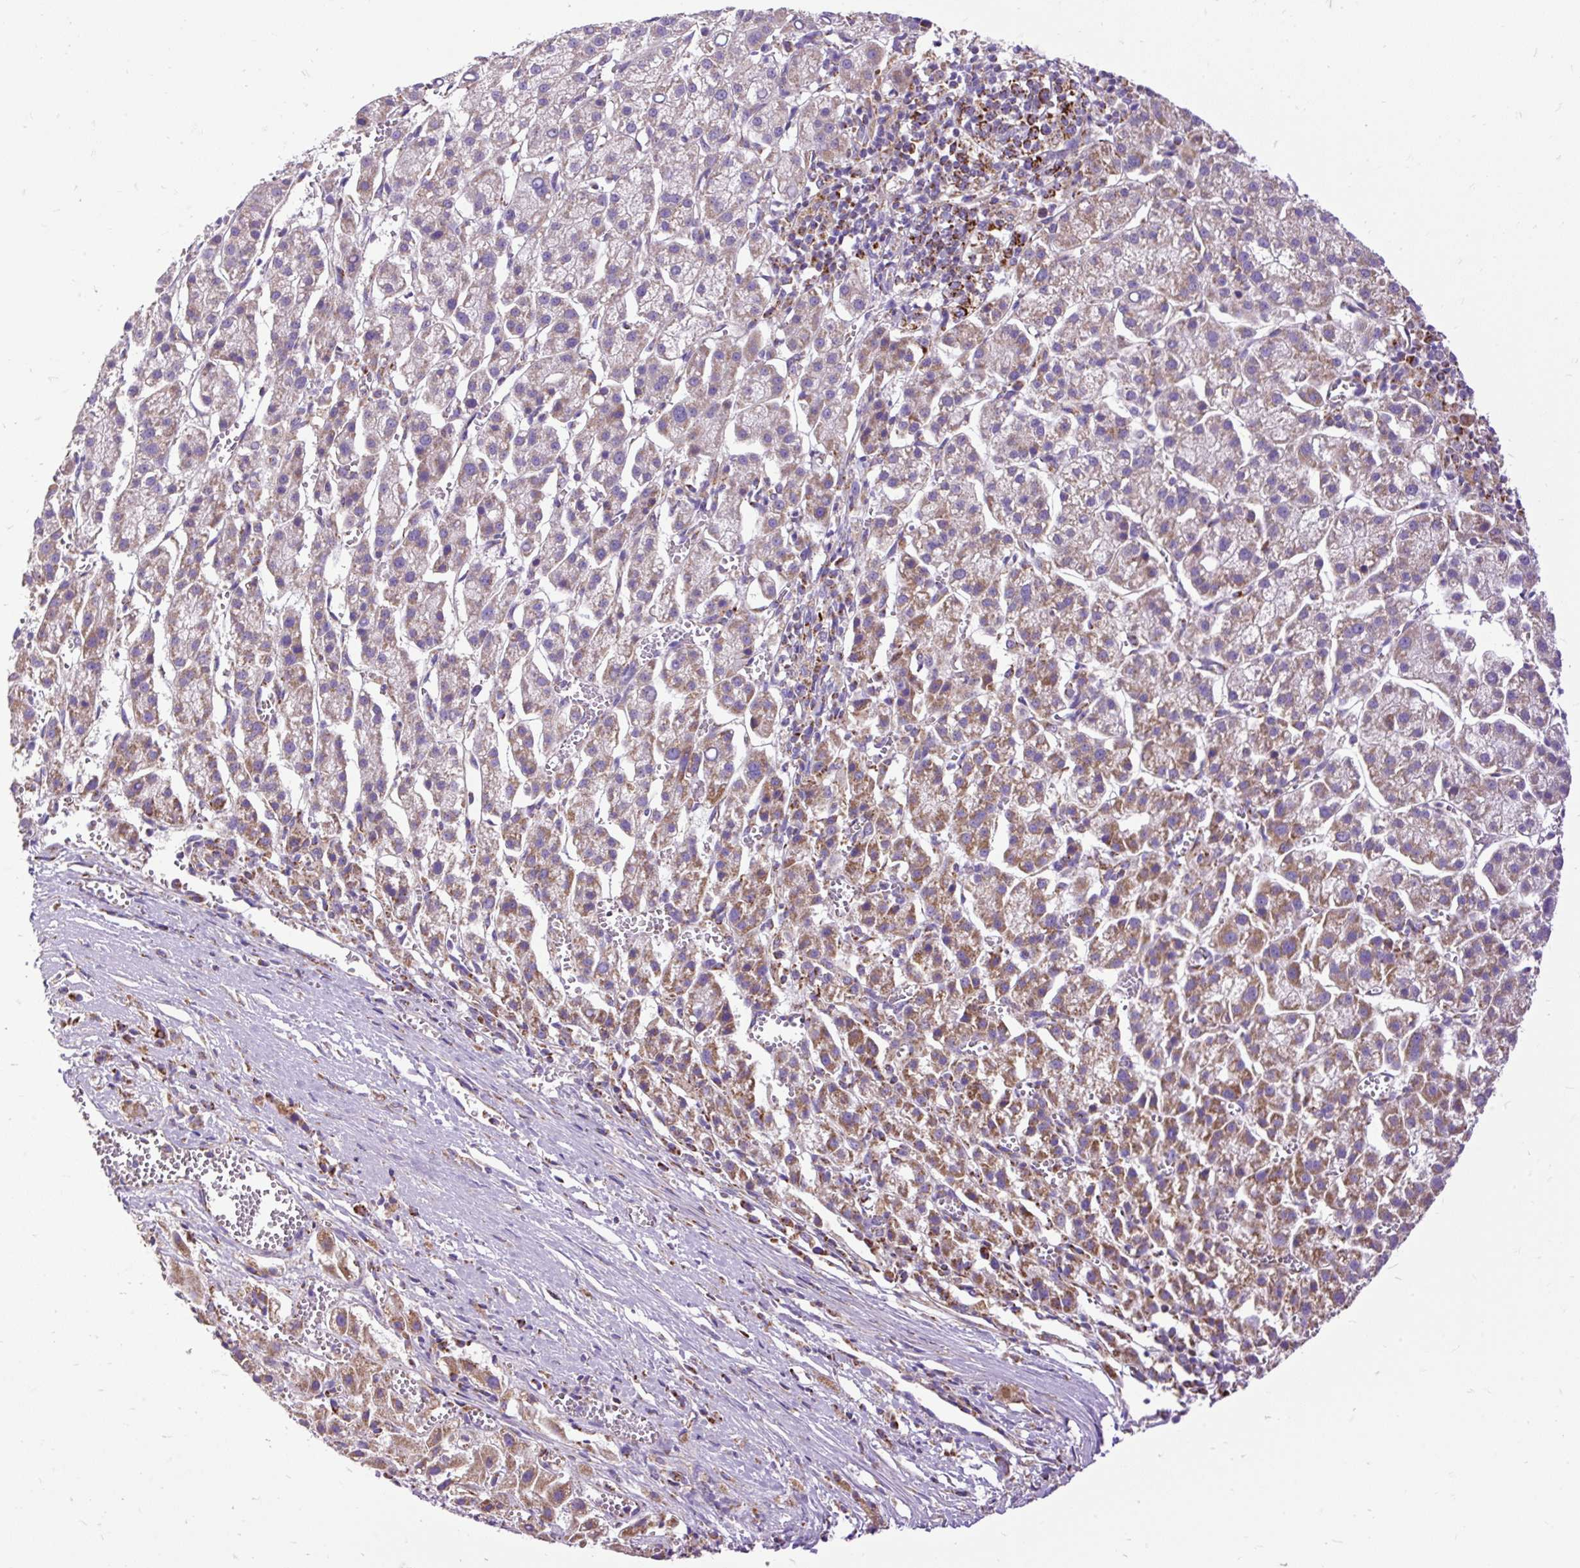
{"staining": {"intensity": "moderate", "quantity": "25%-75%", "location": "cytoplasmic/membranous"}, "tissue": "liver cancer", "cell_type": "Tumor cells", "image_type": "cancer", "snomed": [{"axis": "morphology", "description": "Carcinoma, Hepatocellular, NOS"}, {"axis": "topography", "description": "Liver"}], "caption": "Immunohistochemistry (IHC) staining of liver hepatocellular carcinoma, which reveals medium levels of moderate cytoplasmic/membranous expression in approximately 25%-75% of tumor cells indicating moderate cytoplasmic/membranous protein staining. The staining was performed using DAB (3,3'-diaminobenzidine) (brown) for protein detection and nuclei were counterstained in hematoxylin (blue).", "gene": "TOMM40", "patient": {"sex": "female", "age": 58}}